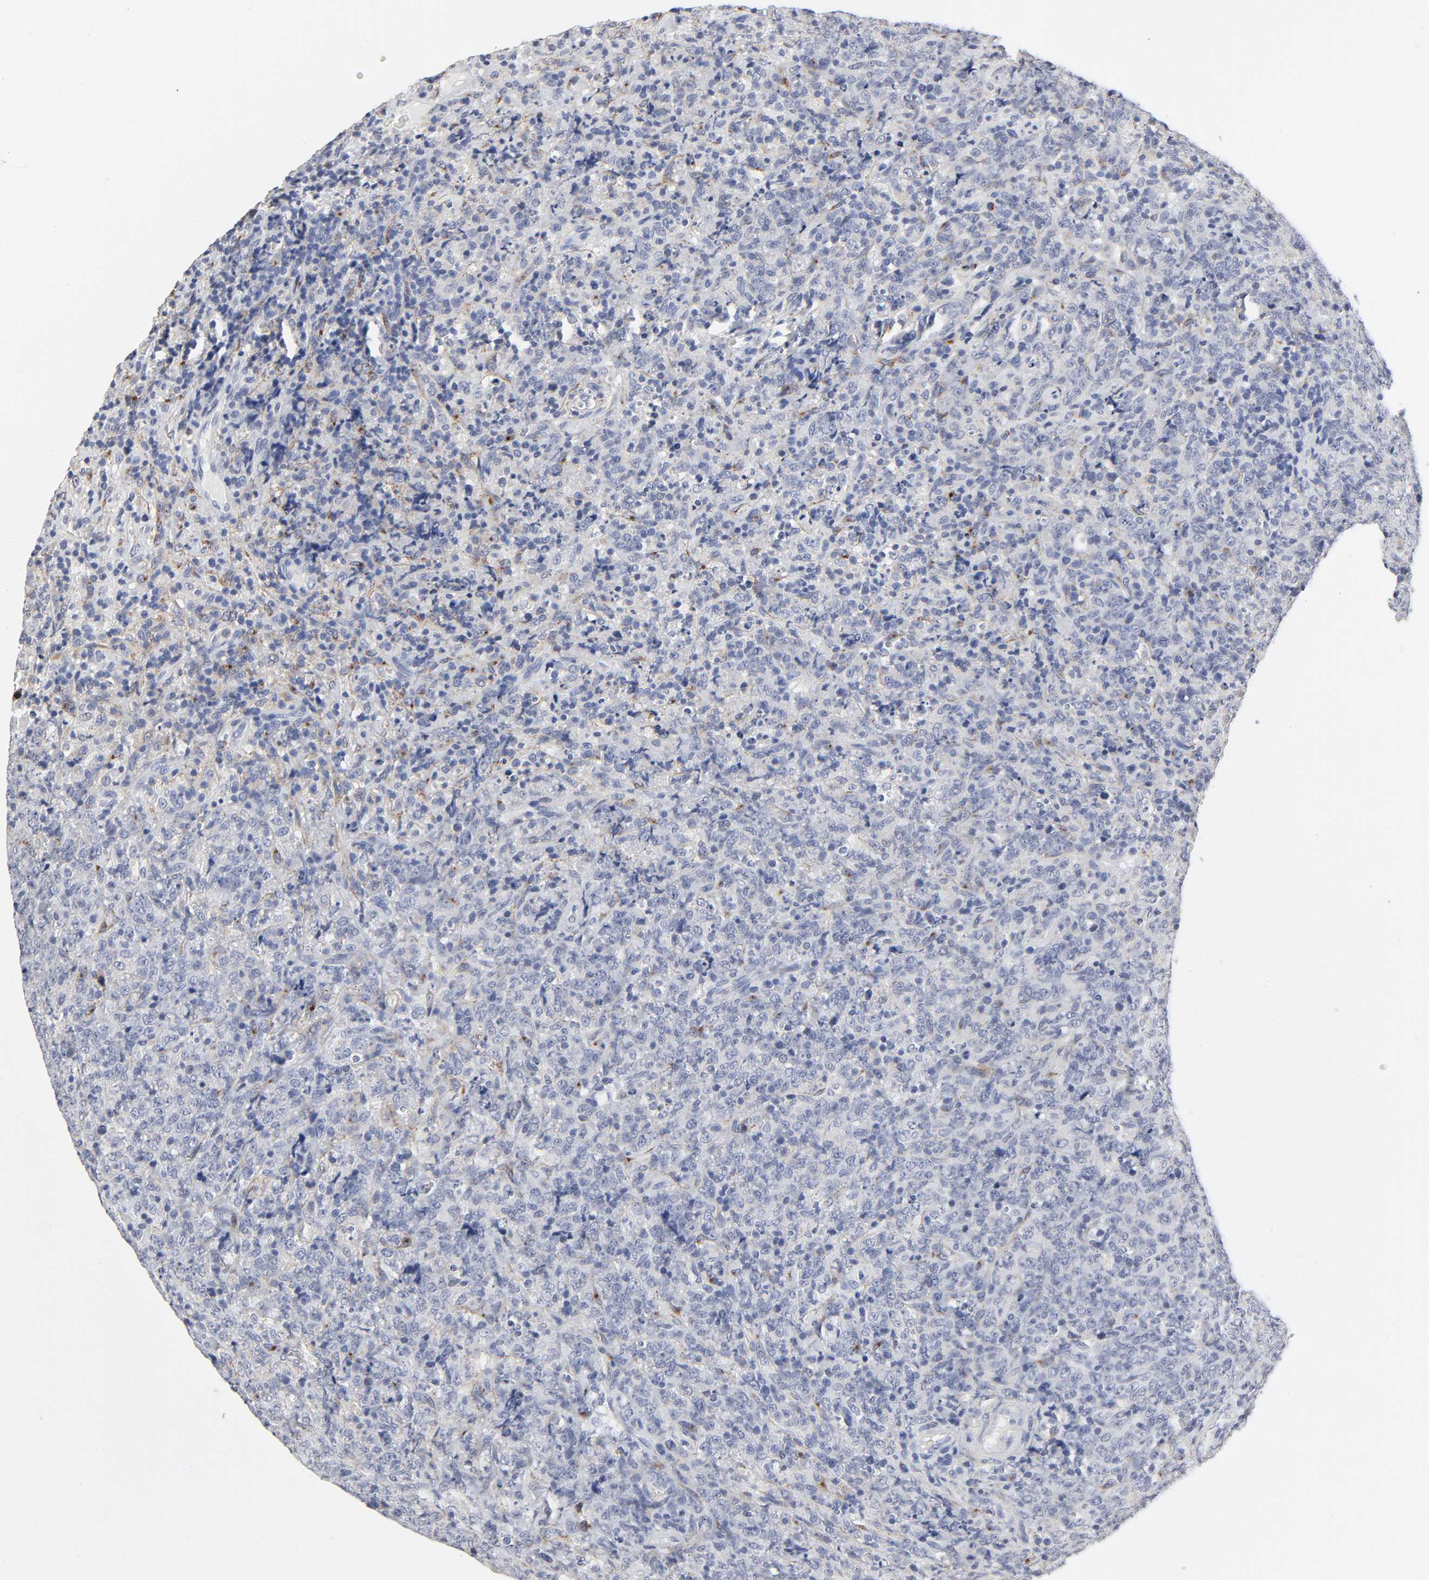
{"staining": {"intensity": "negative", "quantity": "none", "location": "none"}, "tissue": "lymphoma", "cell_type": "Tumor cells", "image_type": "cancer", "snomed": [{"axis": "morphology", "description": "Malignant lymphoma, non-Hodgkin's type, High grade"}, {"axis": "topography", "description": "Tonsil"}], "caption": "Immunohistochemical staining of lymphoma shows no significant positivity in tumor cells. (DAB IHC with hematoxylin counter stain).", "gene": "LRP1", "patient": {"sex": "female", "age": 36}}